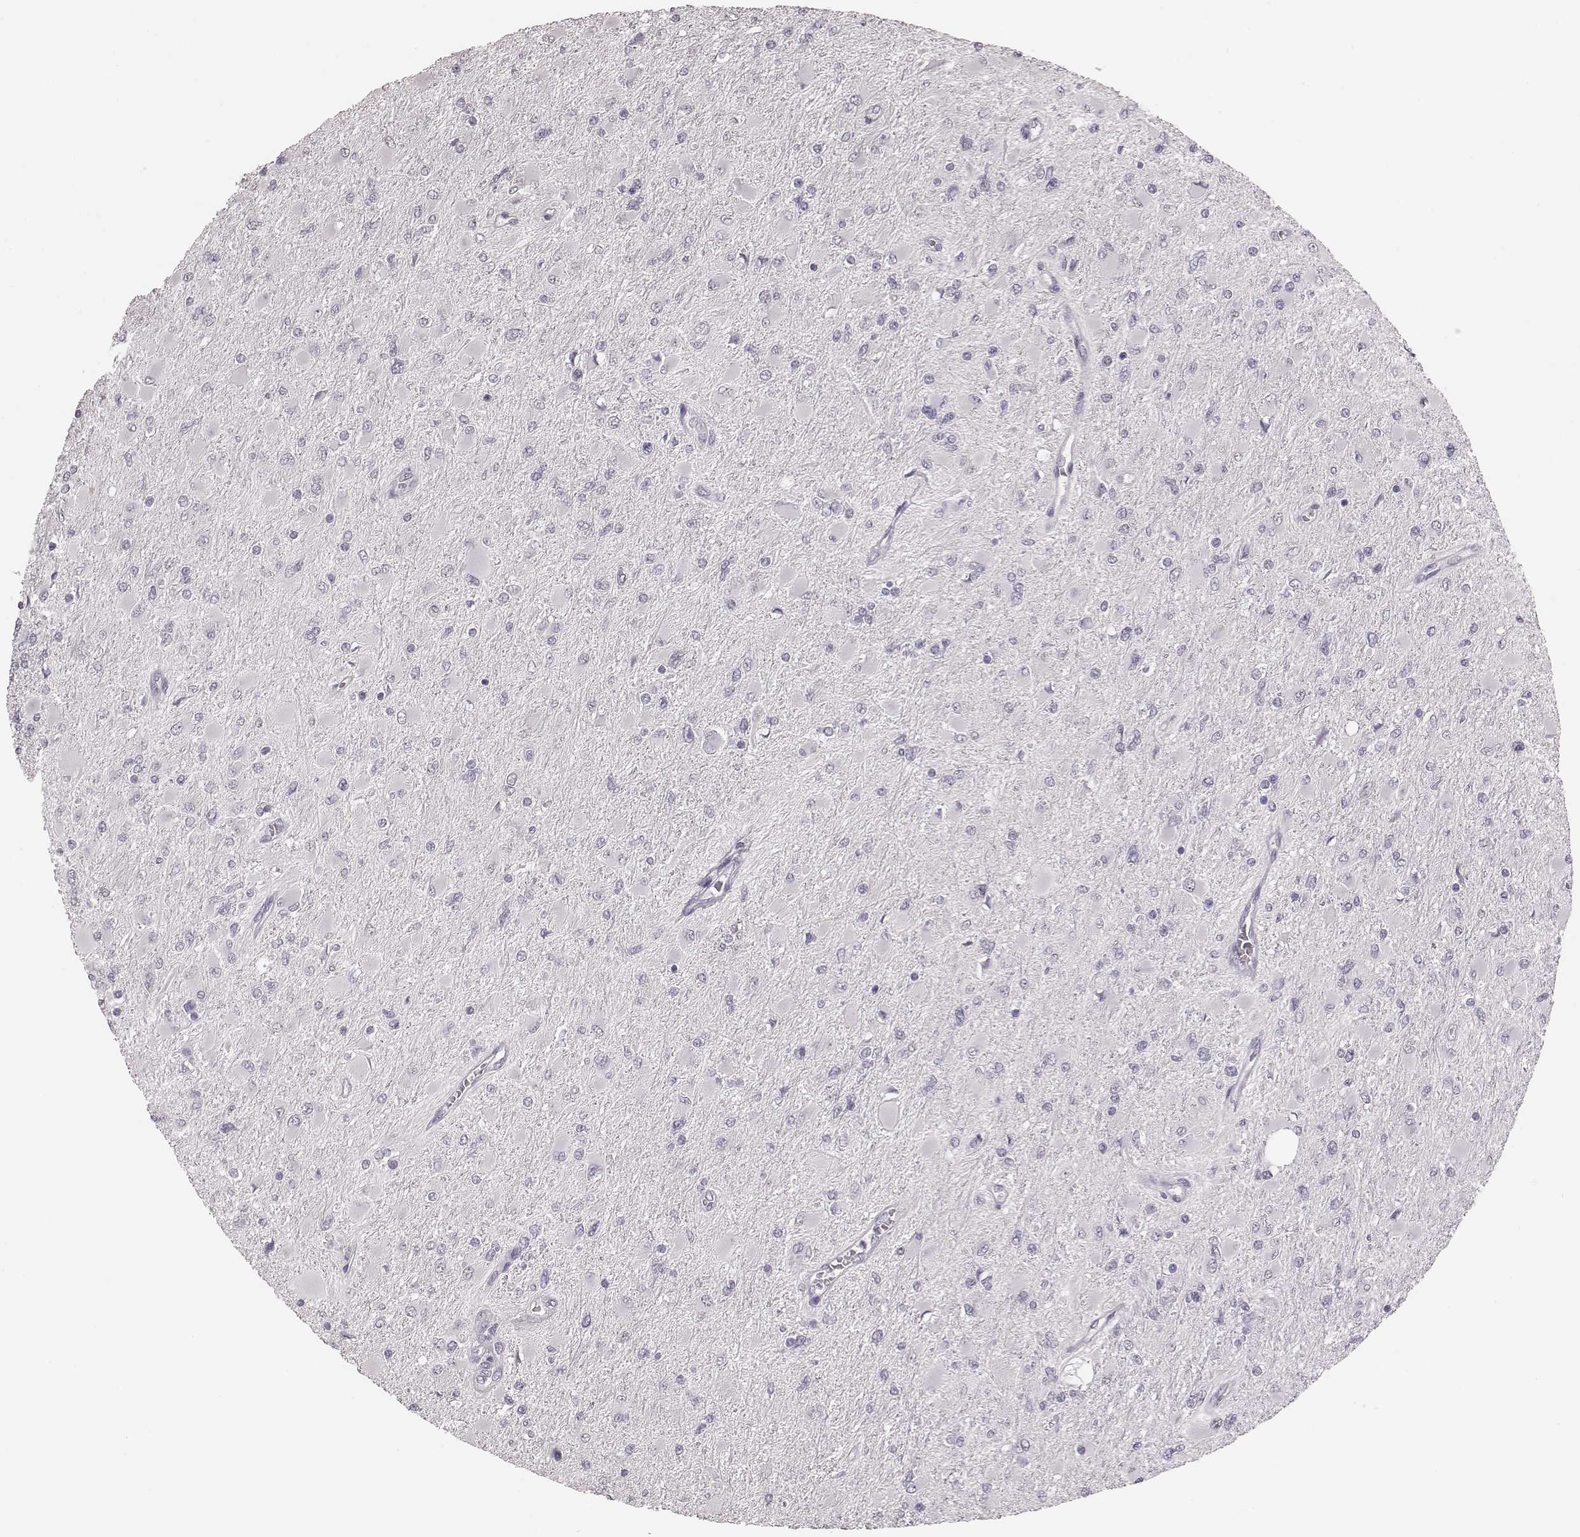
{"staining": {"intensity": "negative", "quantity": "none", "location": "none"}, "tissue": "glioma", "cell_type": "Tumor cells", "image_type": "cancer", "snomed": [{"axis": "morphology", "description": "Glioma, malignant, High grade"}, {"axis": "topography", "description": "Cerebral cortex"}], "caption": "Protein analysis of high-grade glioma (malignant) shows no significant expression in tumor cells. Nuclei are stained in blue.", "gene": "CSHL1", "patient": {"sex": "female", "age": 36}}